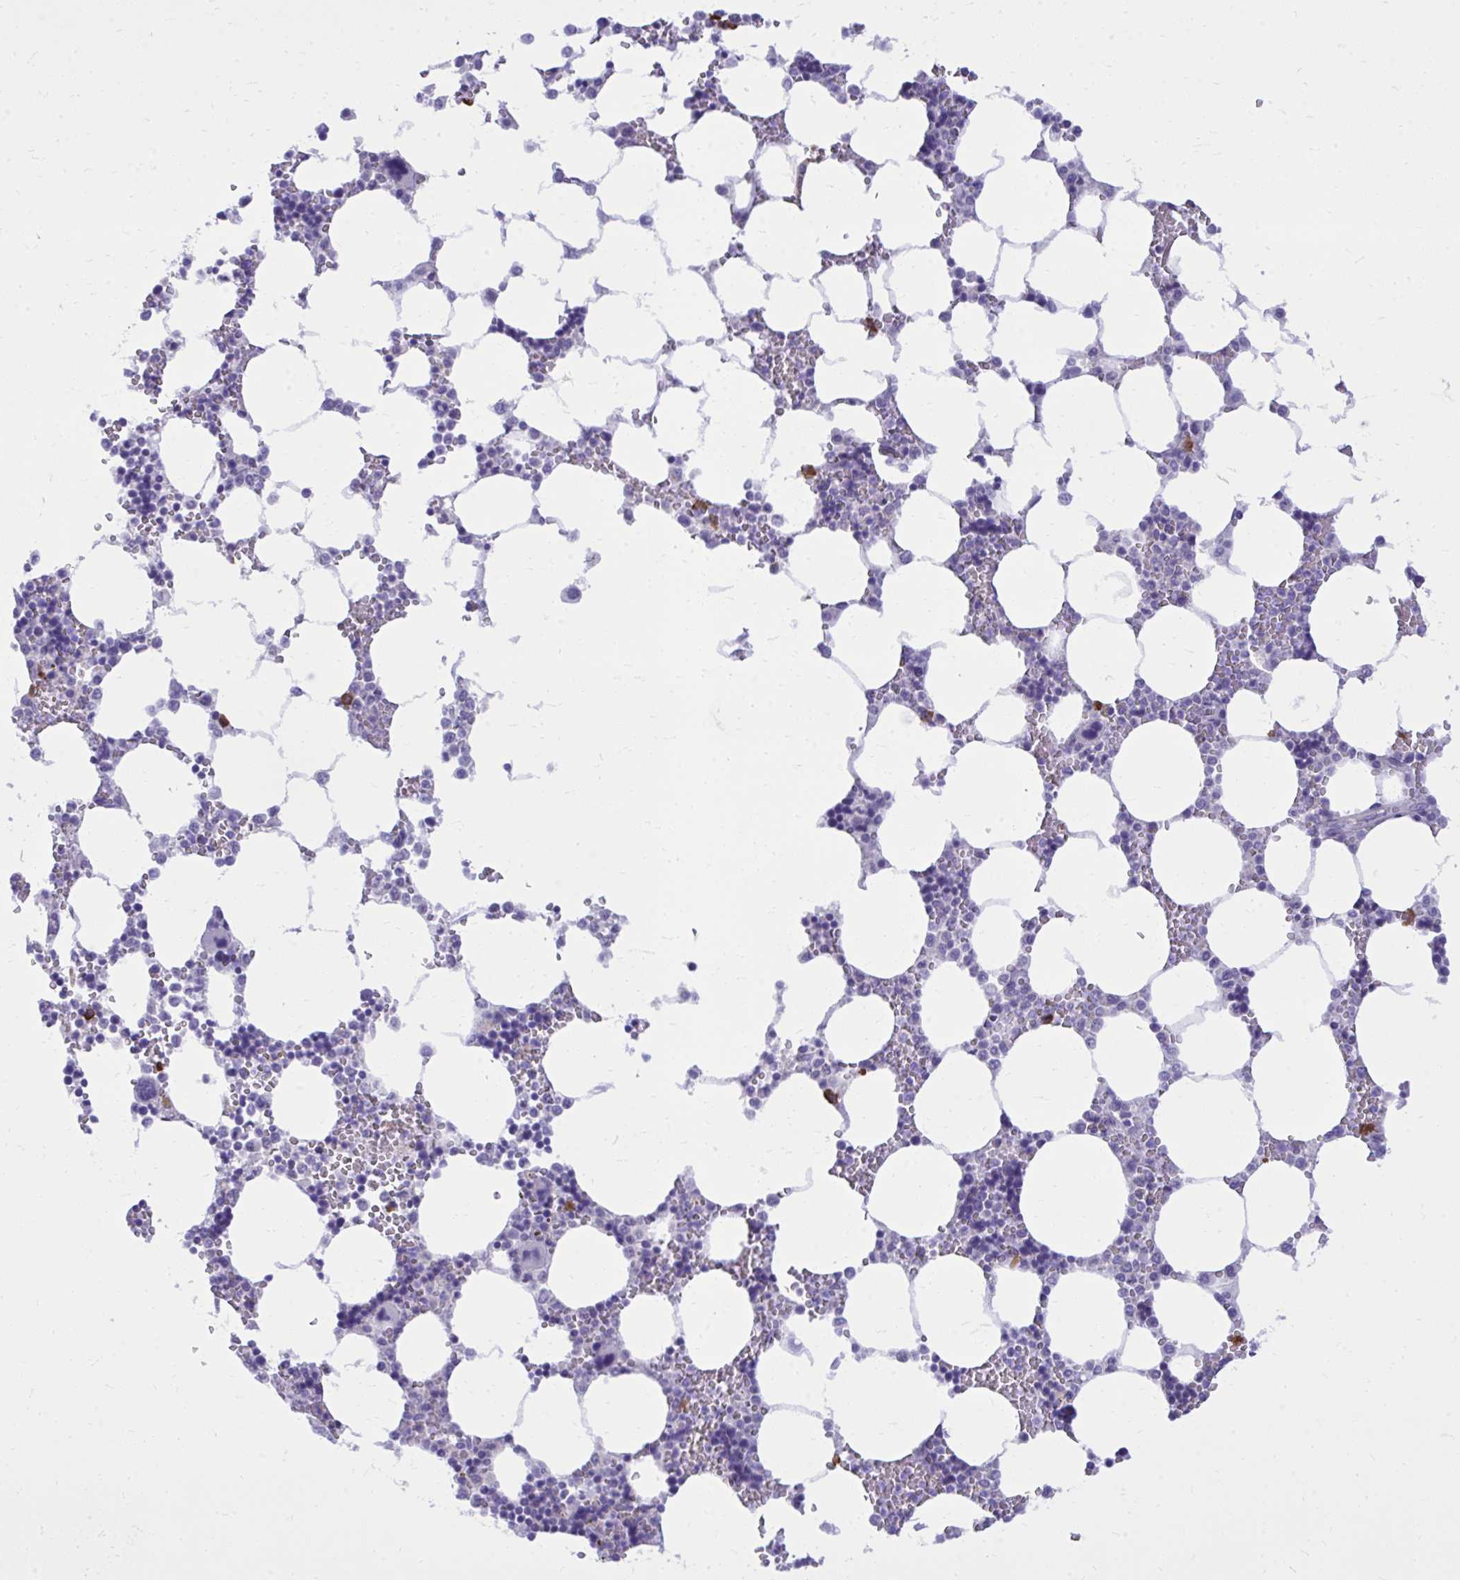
{"staining": {"intensity": "strong", "quantity": "<25%", "location": "cytoplasmic/membranous"}, "tissue": "bone marrow", "cell_type": "Hematopoietic cells", "image_type": "normal", "snomed": [{"axis": "morphology", "description": "Normal tissue, NOS"}, {"axis": "topography", "description": "Bone marrow"}], "caption": "High-power microscopy captured an immunohistochemistry (IHC) image of benign bone marrow, revealing strong cytoplasmic/membranous positivity in approximately <25% of hematopoietic cells. (brown staining indicates protein expression, while blue staining denotes nuclei).", "gene": "PSD", "patient": {"sex": "male", "age": 64}}